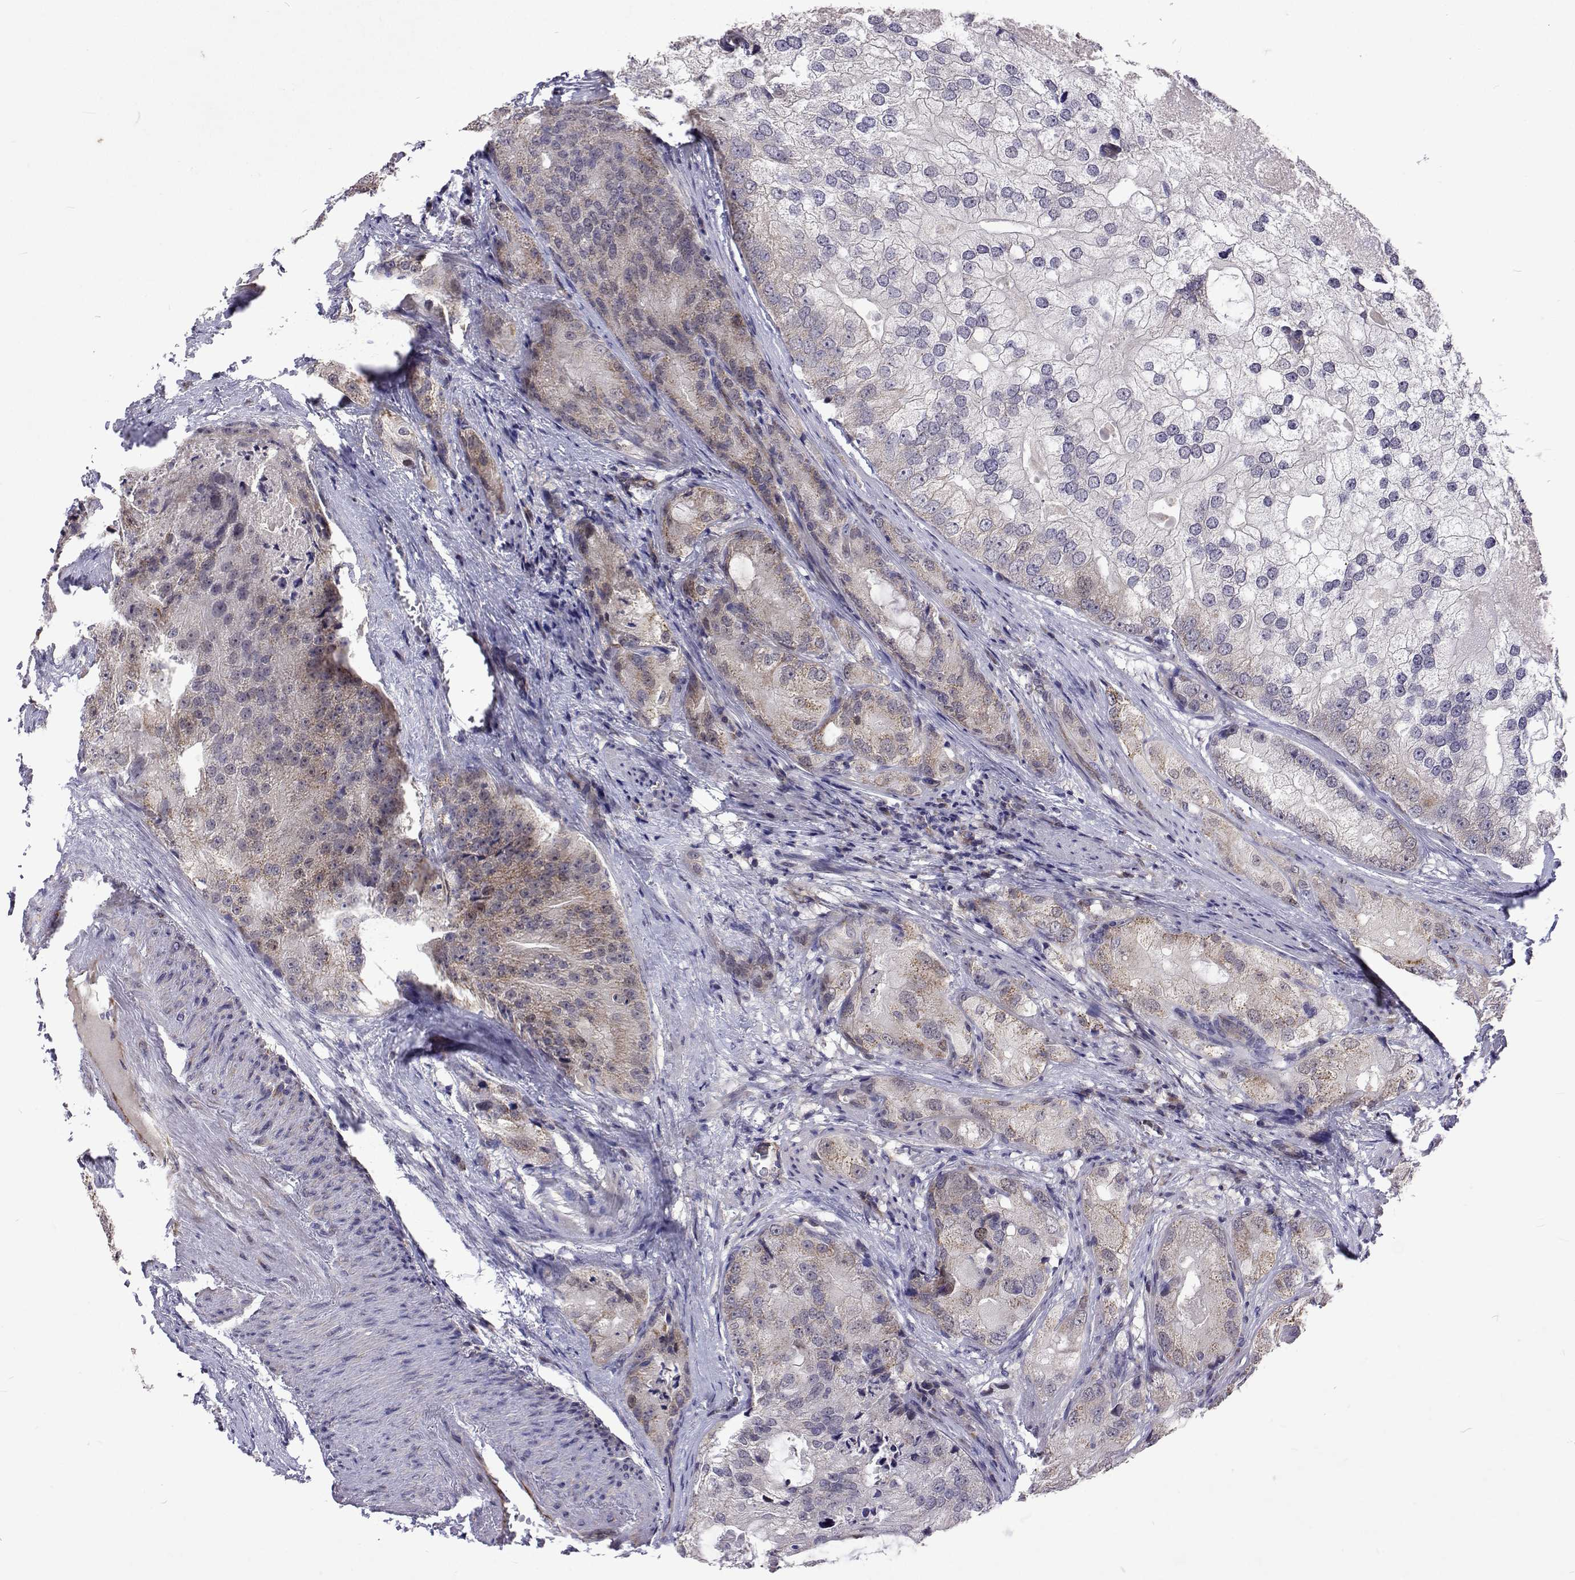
{"staining": {"intensity": "weak", "quantity": "<25%", "location": "cytoplasmic/membranous"}, "tissue": "prostate cancer", "cell_type": "Tumor cells", "image_type": "cancer", "snomed": [{"axis": "morphology", "description": "Adenocarcinoma, High grade"}, {"axis": "topography", "description": "Prostate"}], "caption": "A photomicrograph of human prostate cancer is negative for staining in tumor cells.", "gene": "DHTKD1", "patient": {"sex": "male", "age": 70}}